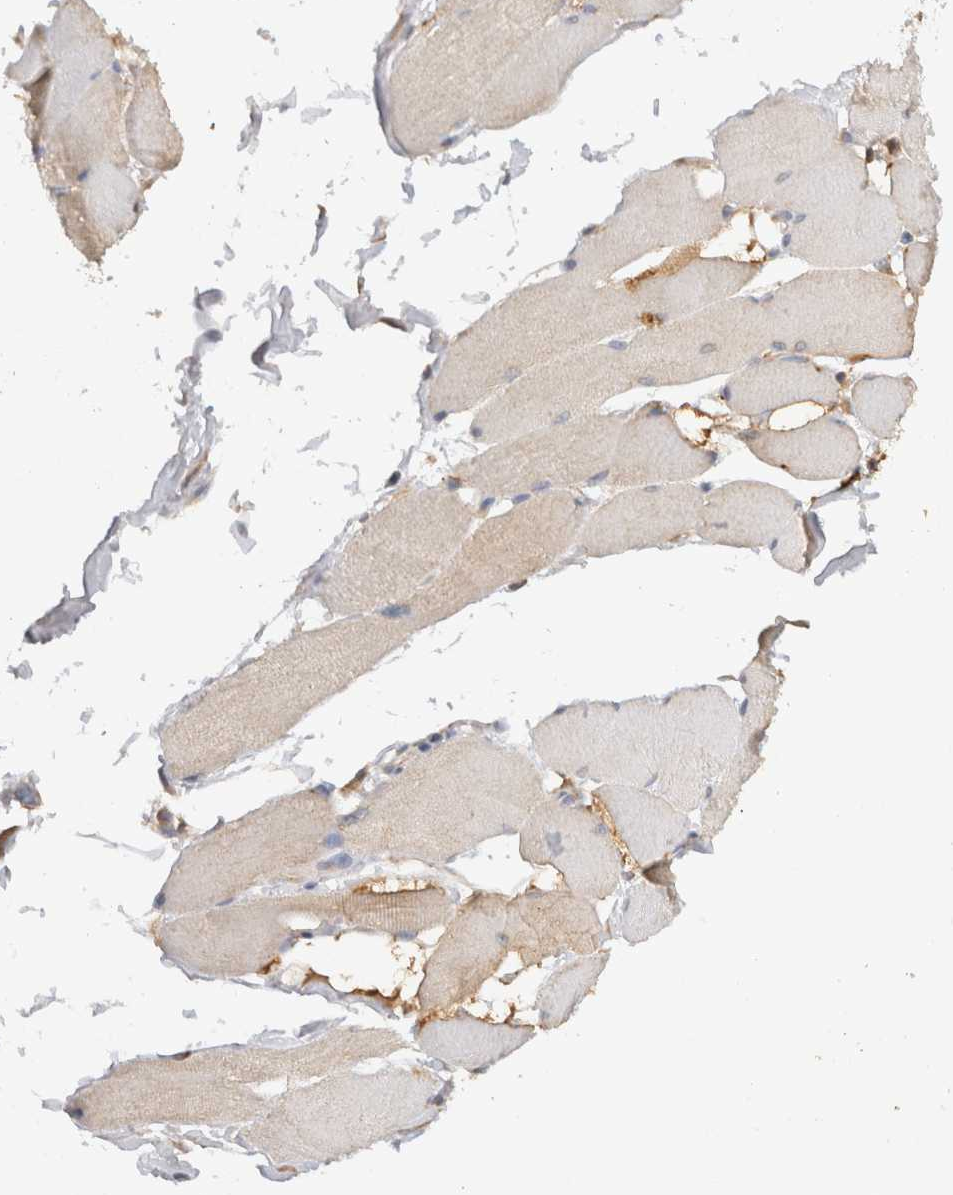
{"staining": {"intensity": "weak", "quantity": "25%-75%", "location": "cytoplasmic/membranous"}, "tissue": "skeletal muscle", "cell_type": "Myocytes", "image_type": "normal", "snomed": [{"axis": "morphology", "description": "Normal tissue, NOS"}, {"axis": "topography", "description": "Skin"}, {"axis": "topography", "description": "Skeletal muscle"}], "caption": "Protein analysis of unremarkable skeletal muscle demonstrates weak cytoplasmic/membranous staining in about 25%-75% of myocytes.", "gene": "GAS1", "patient": {"sex": "male", "age": 83}}